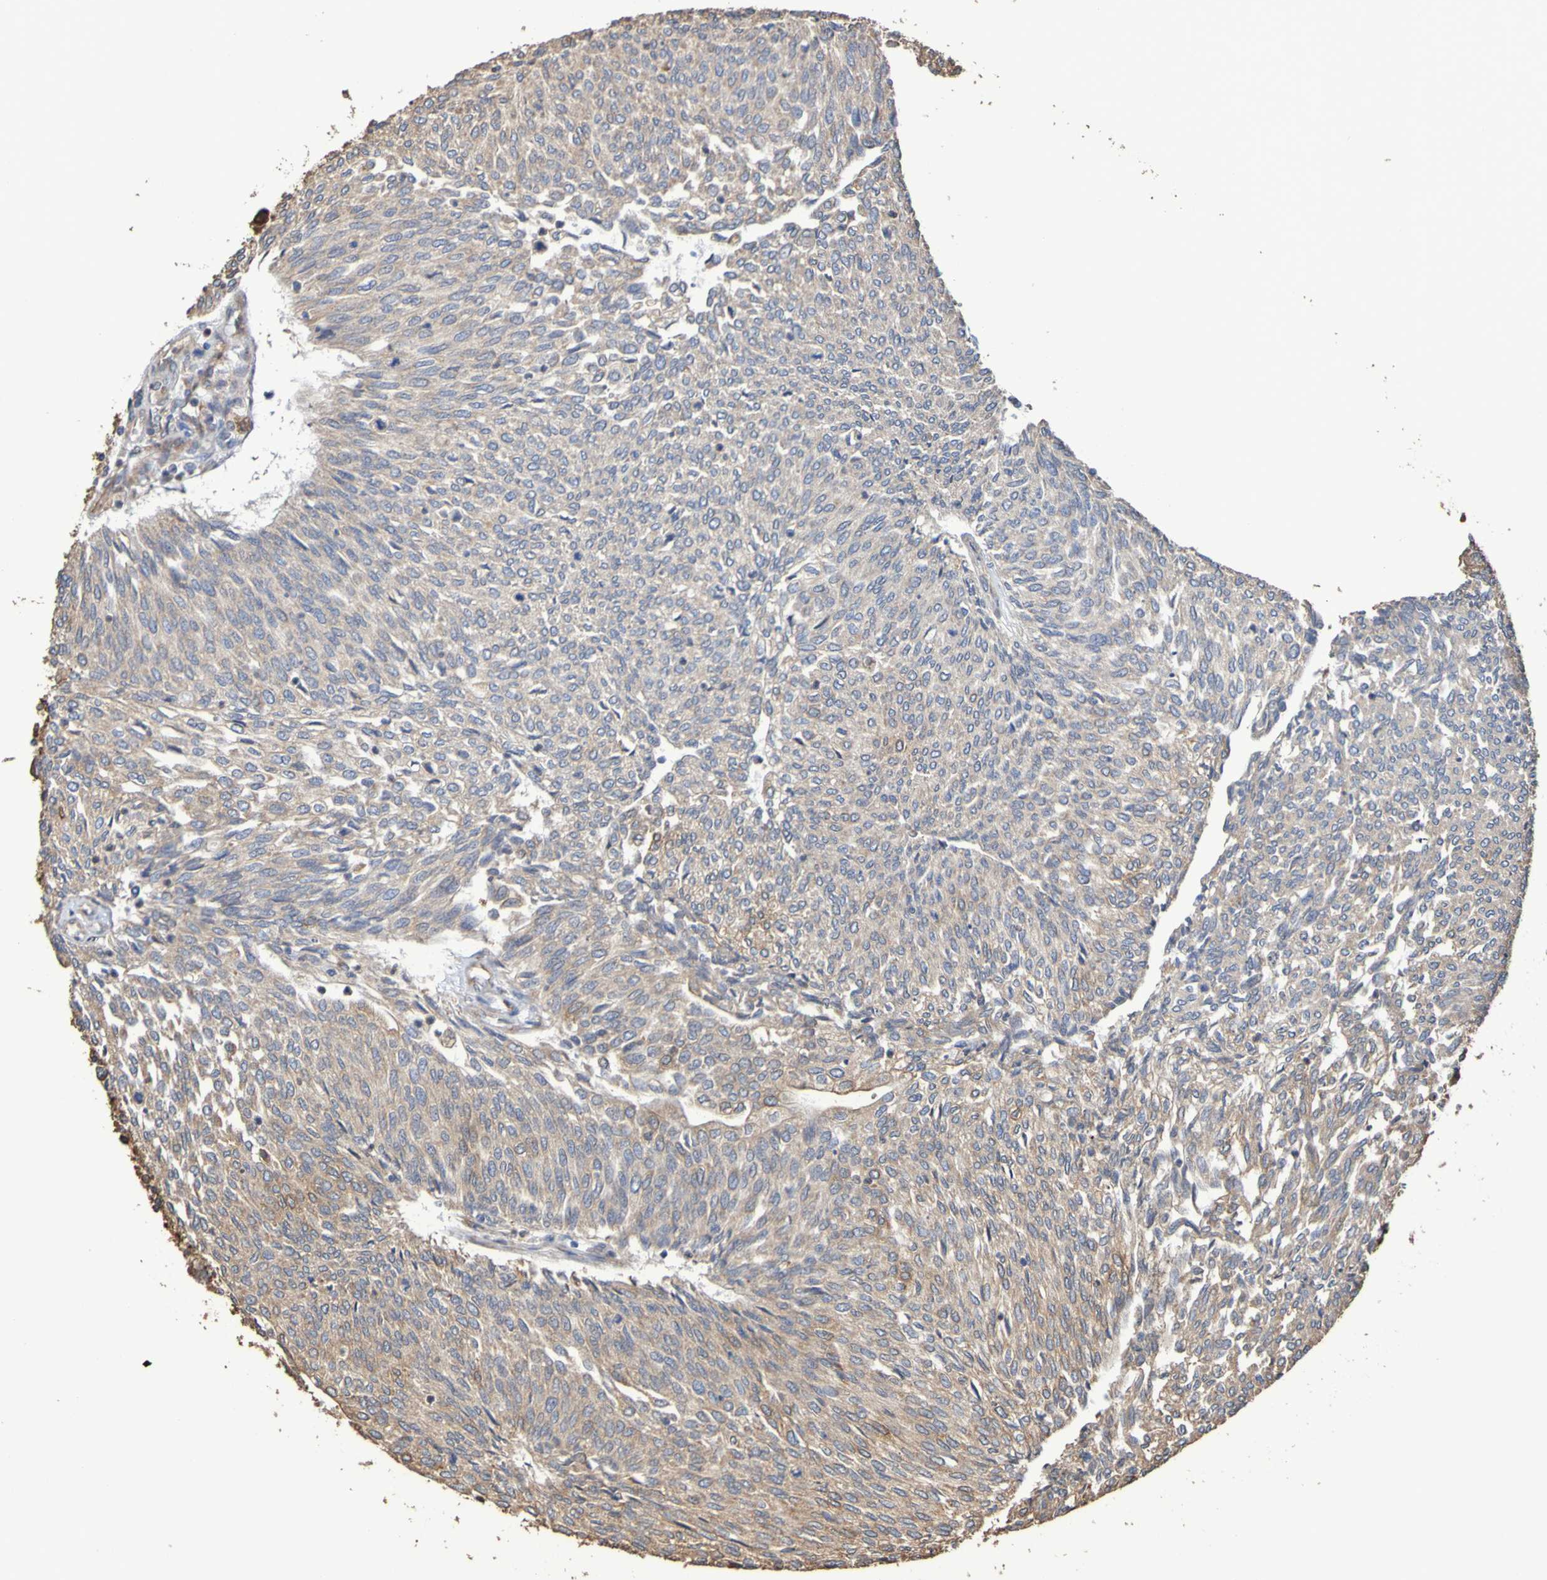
{"staining": {"intensity": "weak", "quantity": "25%-75%", "location": "cytoplasmic/membranous"}, "tissue": "urothelial cancer", "cell_type": "Tumor cells", "image_type": "cancer", "snomed": [{"axis": "morphology", "description": "Urothelial carcinoma, Low grade"}, {"axis": "topography", "description": "Urinary bladder"}], "caption": "An image of urothelial carcinoma (low-grade) stained for a protein reveals weak cytoplasmic/membranous brown staining in tumor cells.", "gene": "RAB11A", "patient": {"sex": "female", "age": 79}}